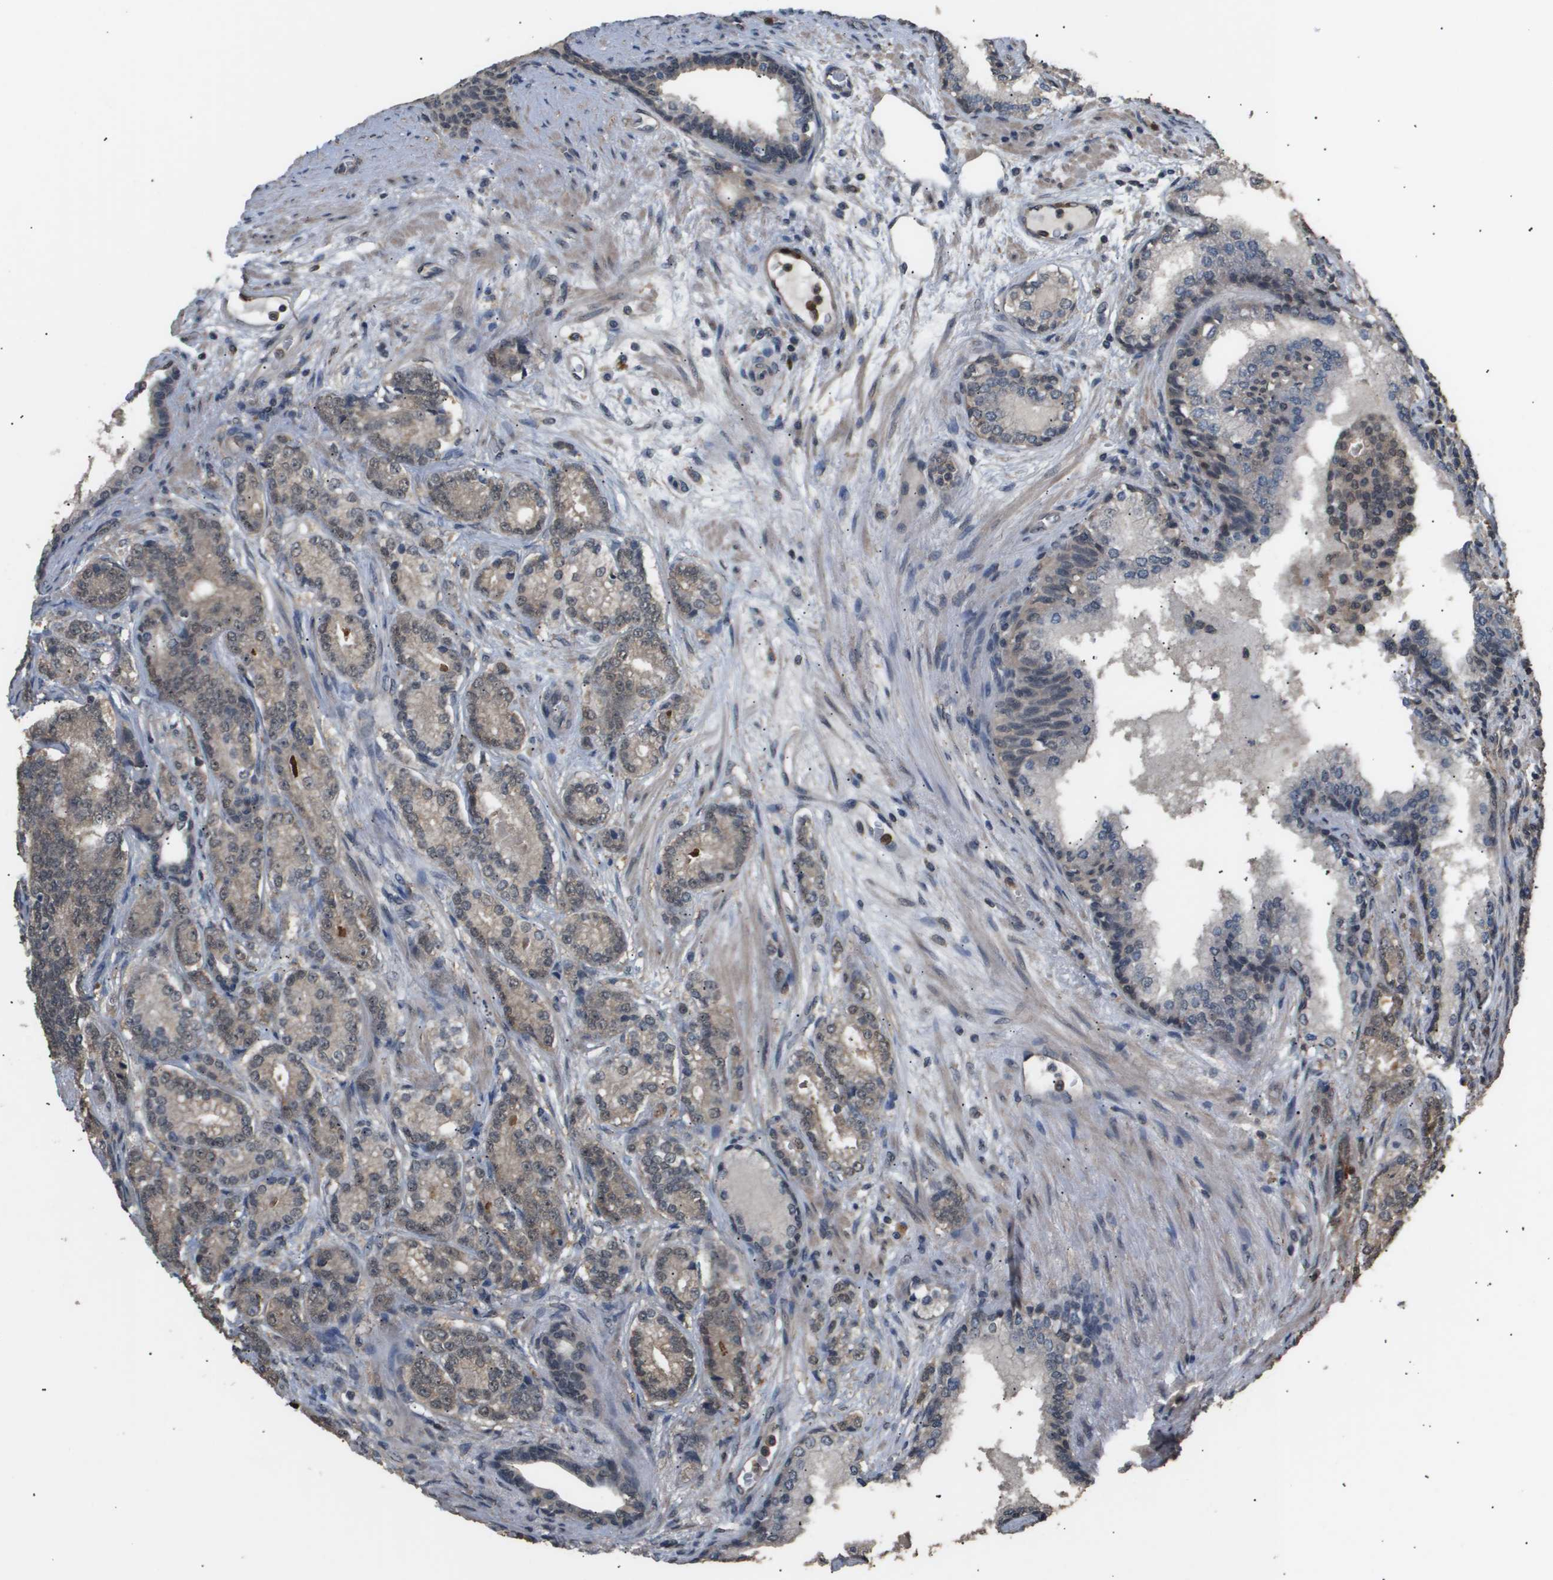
{"staining": {"intensity": "weak", "quantity": ">75%", "location": "cytoplasmic/membranous,nuclear"}, "tissue": "prostate cancer", "cell_type": "Tumor cells", "image_type": "cancer", "snomed": [{"axis": "morphology", "description": "Adenocarcinoma, High grade"}, {"axis": "topography", "description": "Prostate"}], "caption": "Immunohistochemistry (IHC) image of neoplastic tissue: human prostate cancer (high-grade adenocarcinoma) stained using IHC displays low levels of weak protein expression localized specifically in the cytoplasmic/membranous and nuclear of tumor cells, appearing as a cytoplasmic/membranous and nuclear brown color.", "gene": "ING1", "patient": {"sex": "male", "age": 61}}